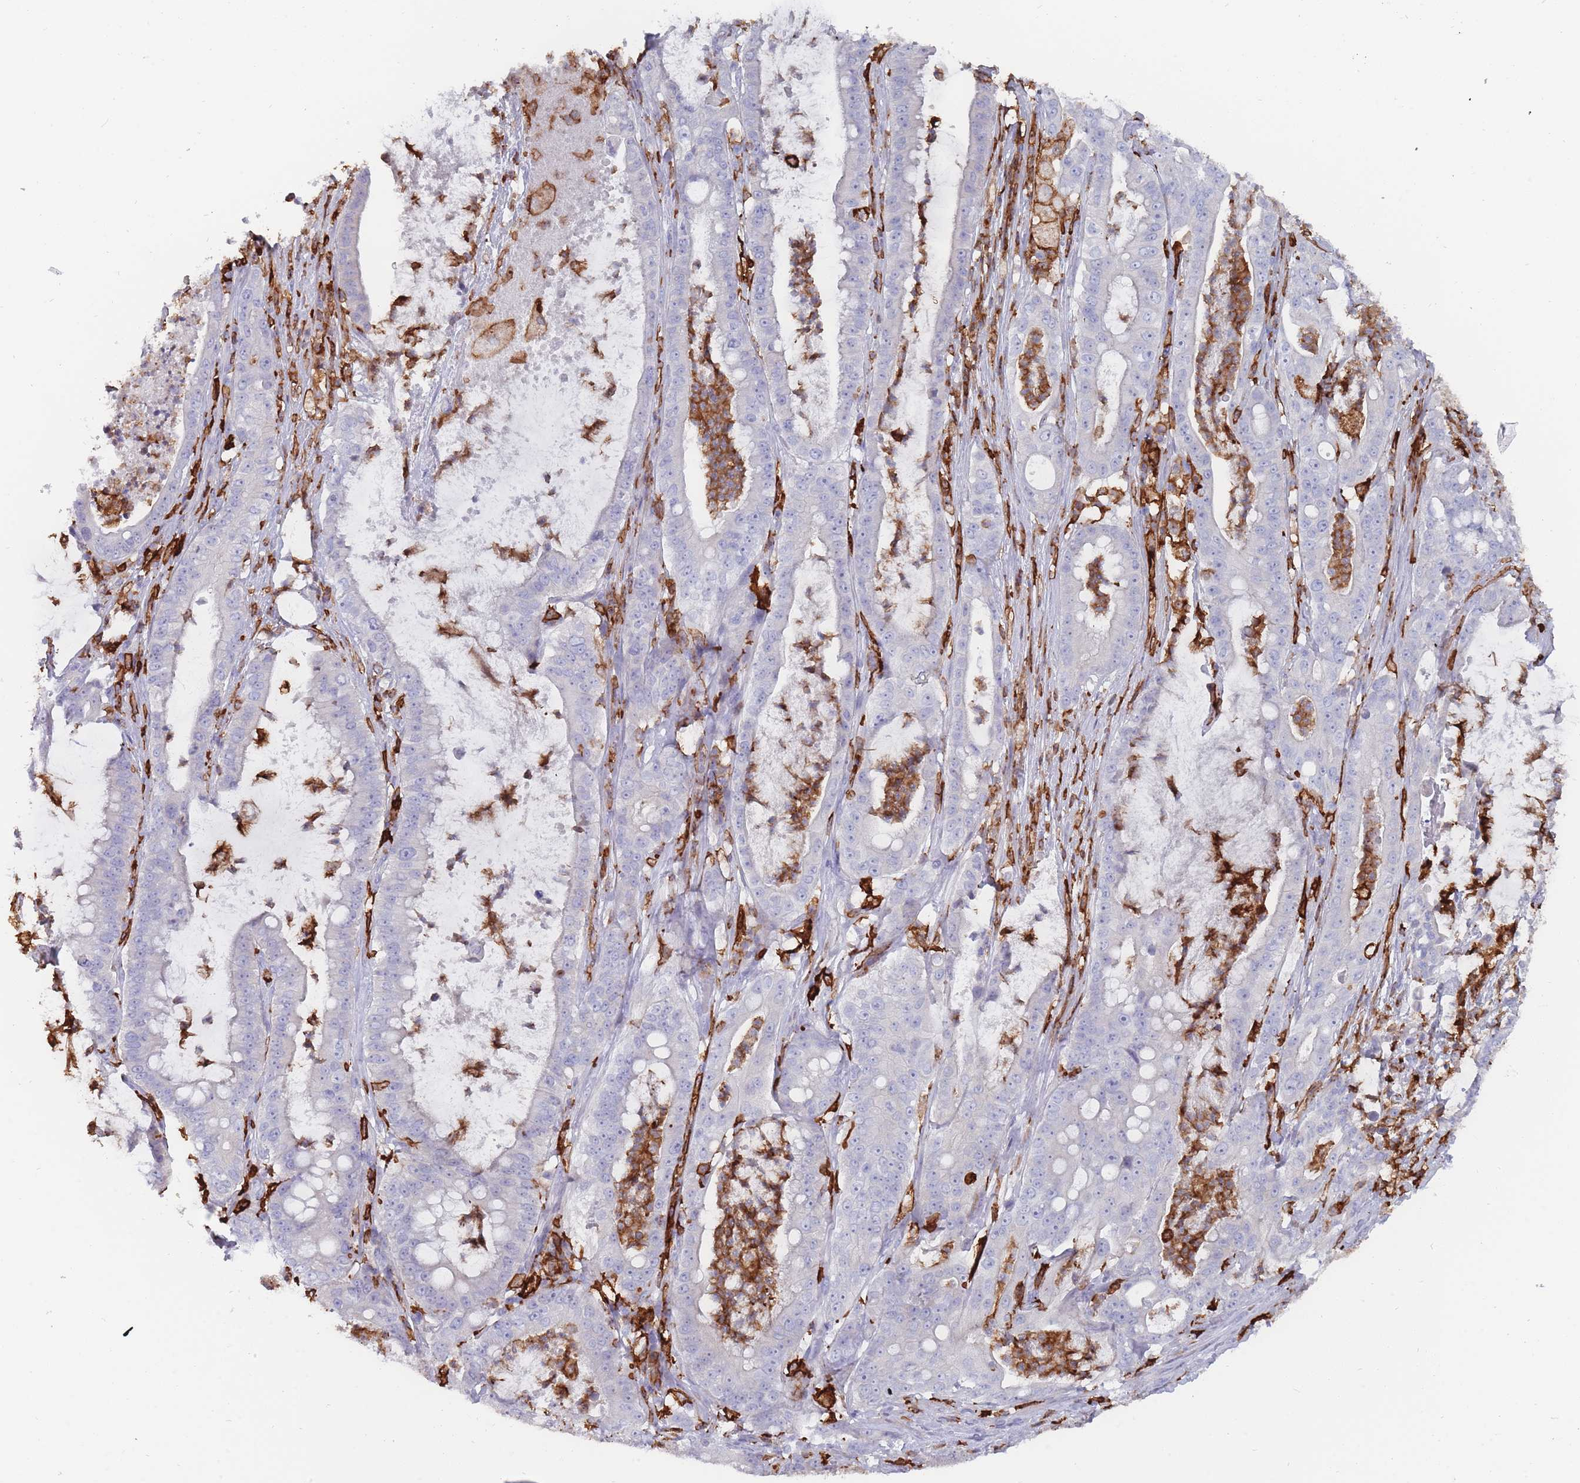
{"staining": {"intensity": "negative", "quantity": "none", "location": "none"}, "tissue": "pancreatic cancer", "cell_type": "Tumor cells", "image_type": "cancer", "snomed": [{"axis": "morphology", "description": "Adenocarcinoma, NOS"}, {"axis": "topography", "description": "Pancreas"}], "caption": "Pancreatic adenocarcinoma was stained to show a protein in brown. There is no significant positivity in tumor cells. The staining is performed using DAB brown chromogen with nuclei counter-stained in using hematoxylin.", "gene": "AIF1", "patient": {"sex": "male", "age": 71}}